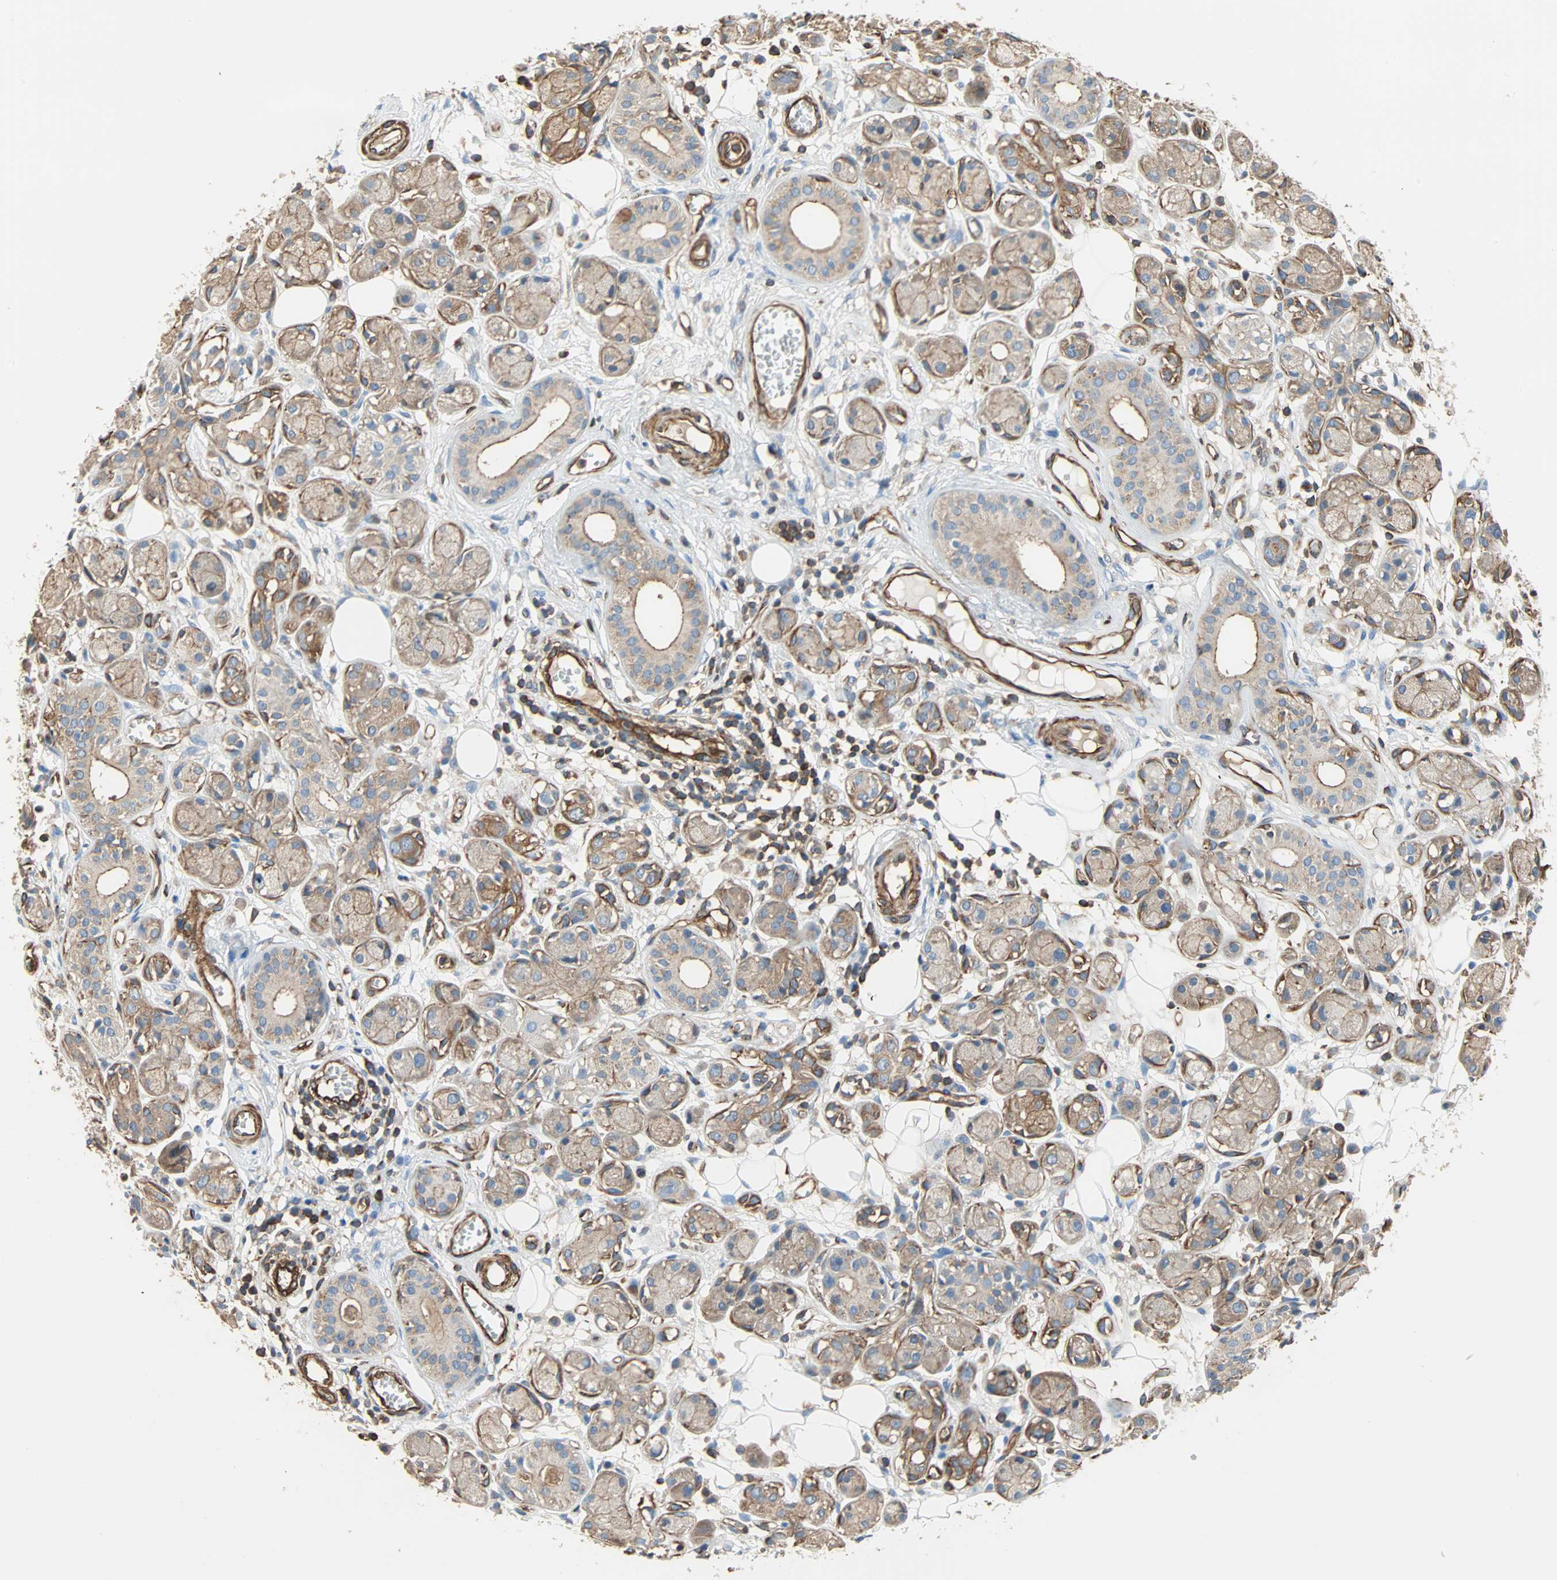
{"staining": {"intensity": "negative", "quantity": "none", "location": "none"}, "tissue": "adipose tissue", "cell_type": "Adipocytes", "image_type": "normal", "snomed": [{"axis": "morphology", "description": "Normal tissue, NOS"}, {"axis": "morphology", "description": "Inflammation, NOS"}, {"axis": "topography", "description": "Vascular tissue"}, {"axis": "topography", "description": "Salivary gland"}], "caption": "Micrograph shows no significant protein expression in adipocytes of unremarkable adipose tissue.", "gene": "GALNT10", "patient": {"sex": "female", "age": 75}}